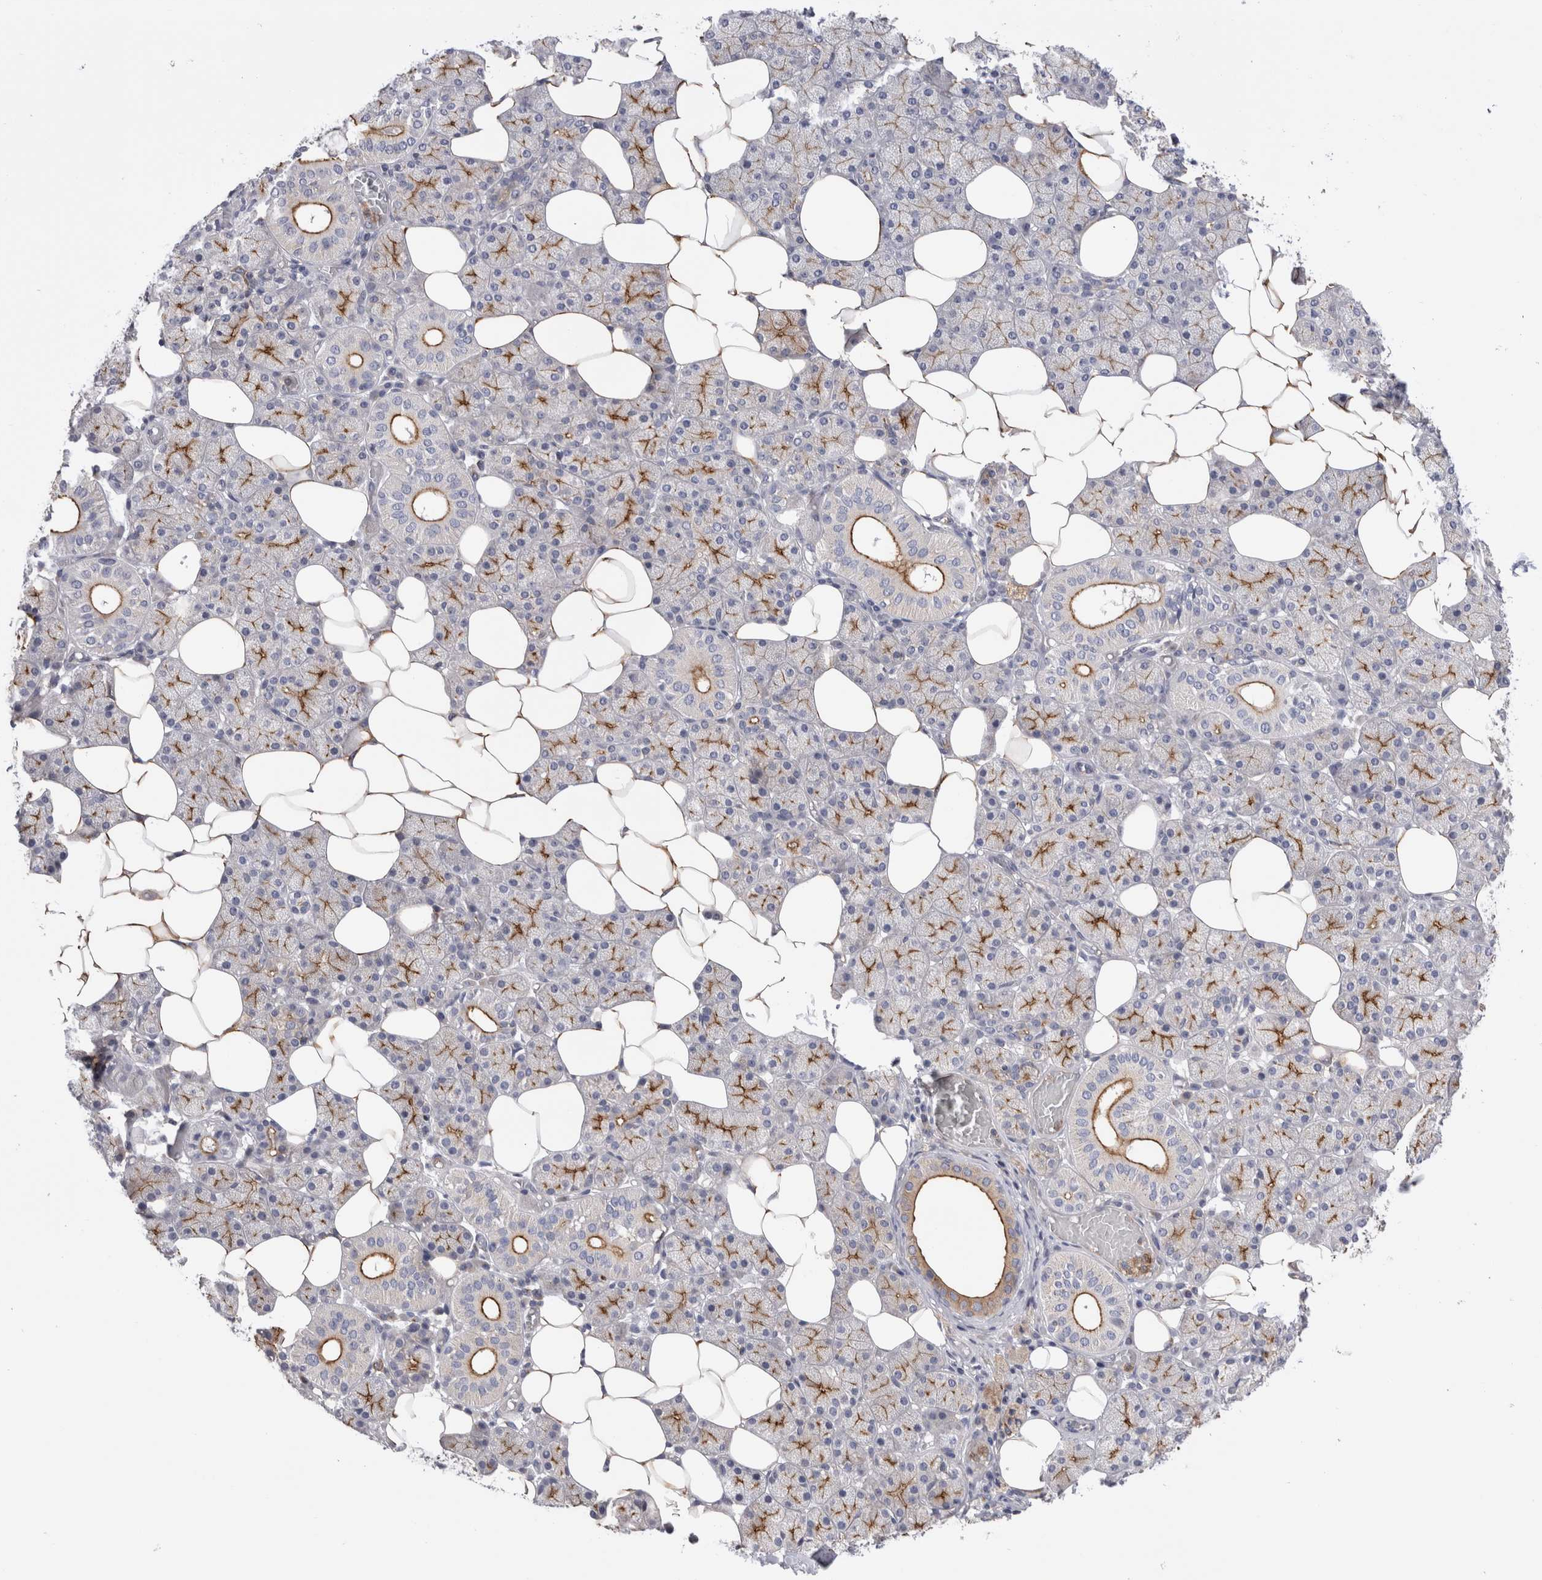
{"staining": {"intensity": "moderate", "quantity": "25%-75%", "location": "cytoplasmic/membranous"}, "tissue": "salivary gland", "cell_type": "Glandular cells", "image_type": "normal", "snomed": [{"axis": "morphology", "description": "Normal tissue, NOS"}, {"axis": "topography", "description": "Salivary gland"}], "caption": "High-magnification brightfield microscopy of normal salivary gland stained with DAB (brown) and counterstained with hematoxylin (blue). glandular cells exhibit moderate cytoplasmic/membranous expression is seen in approximately25%-75% of cells.", "gene": "RAB11FIP1", "patient": {"sex": "female", "age": 33}}